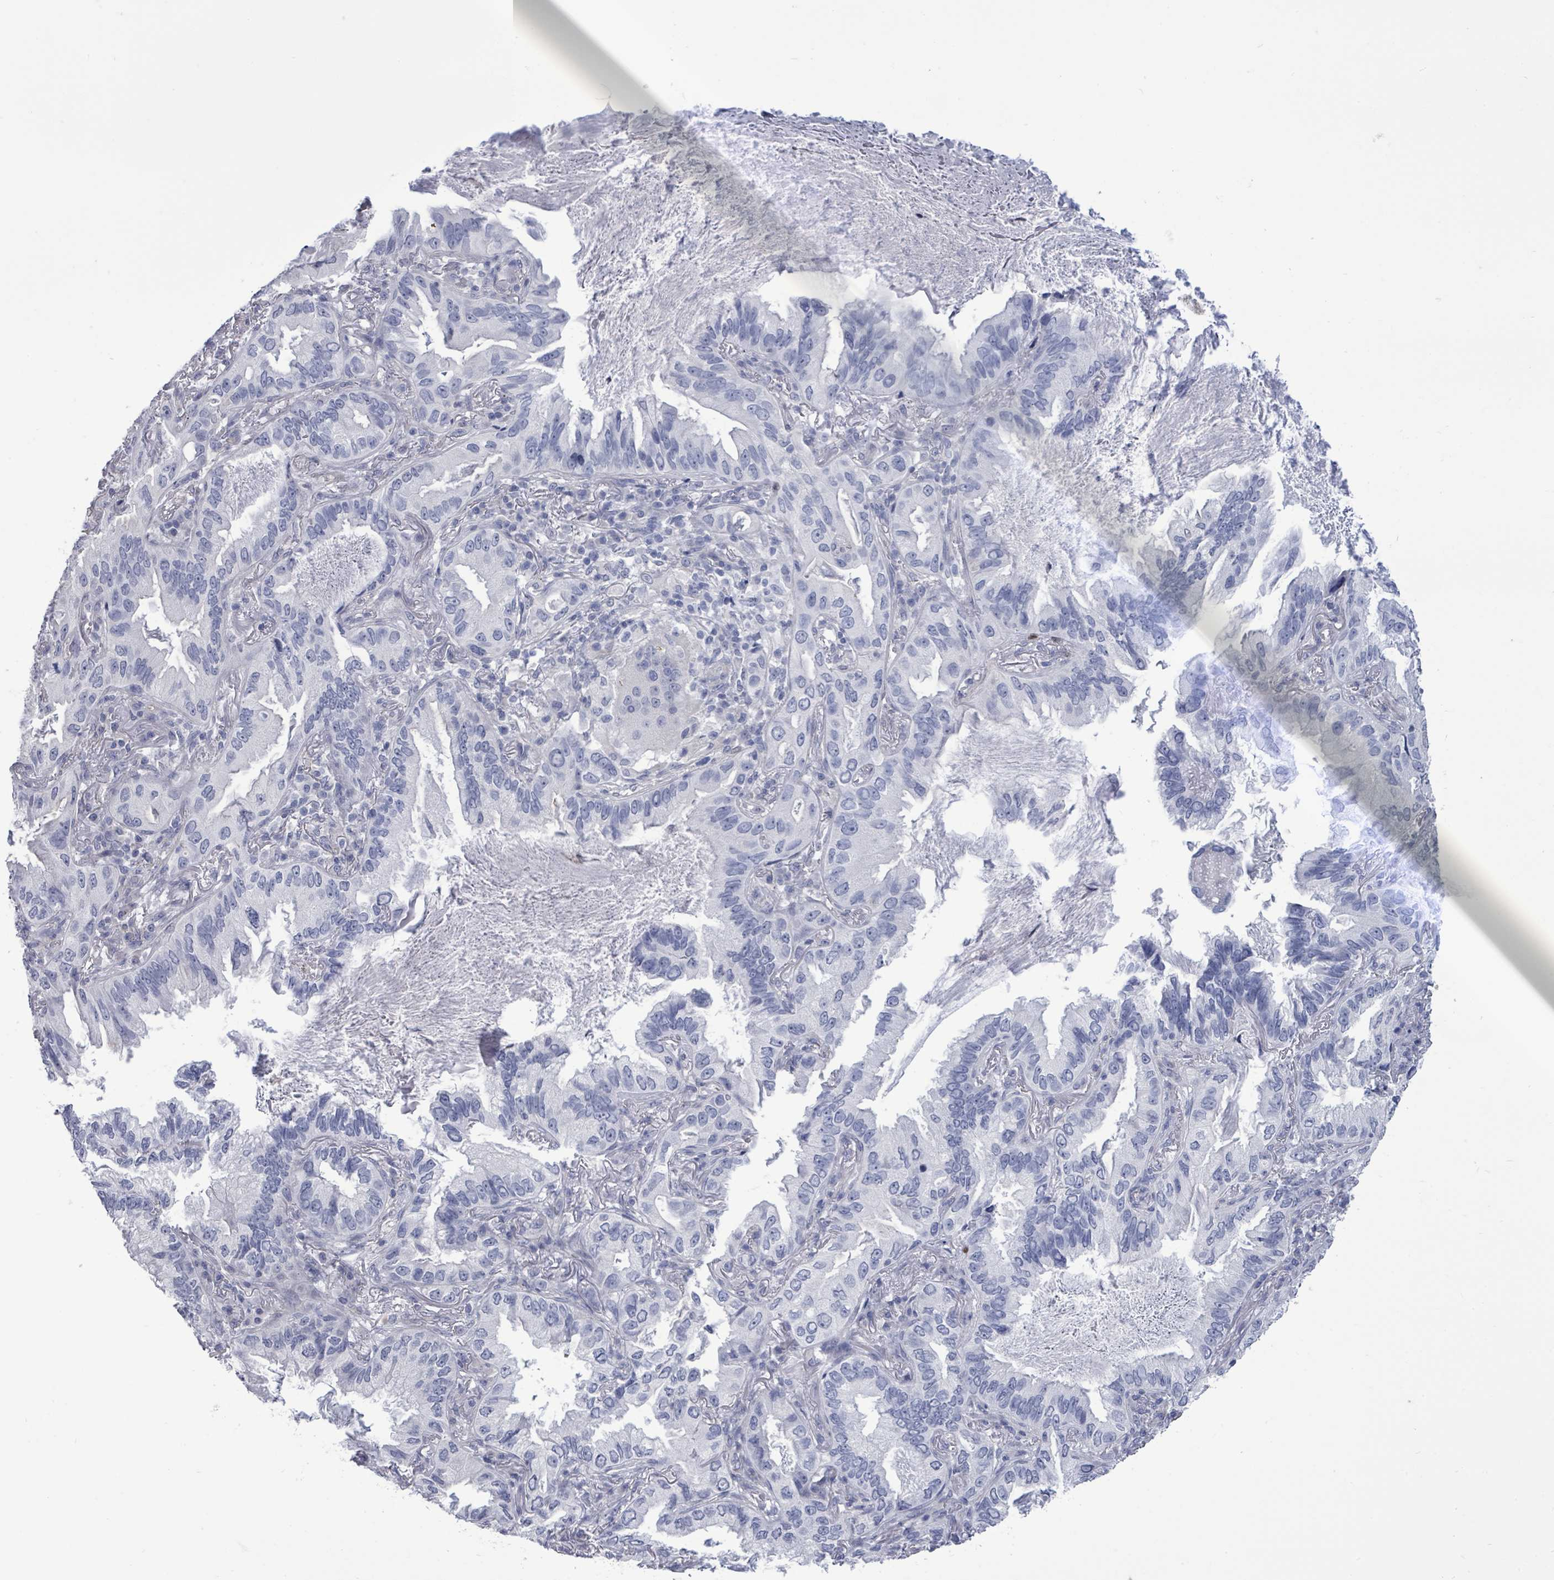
{"staining": {"intensity": "negative", "quantity": "none", "location": "none"}, "tissue": "lung cancer", "cell_type": "Tumor cells", "image_type": "cancer", "snomed": [{"axis": "morphology", "description": "Adenocarcinoma, NOS"}, {"axis": "topography", "description": "Lung"}], "caption": "This is an immunohistochemistry (IHC) image of adenocarcinoma (lung). There is no staining in tumor cells.", "gene": "CT45A5", "patient": {"sex": "female", "age": 69}}